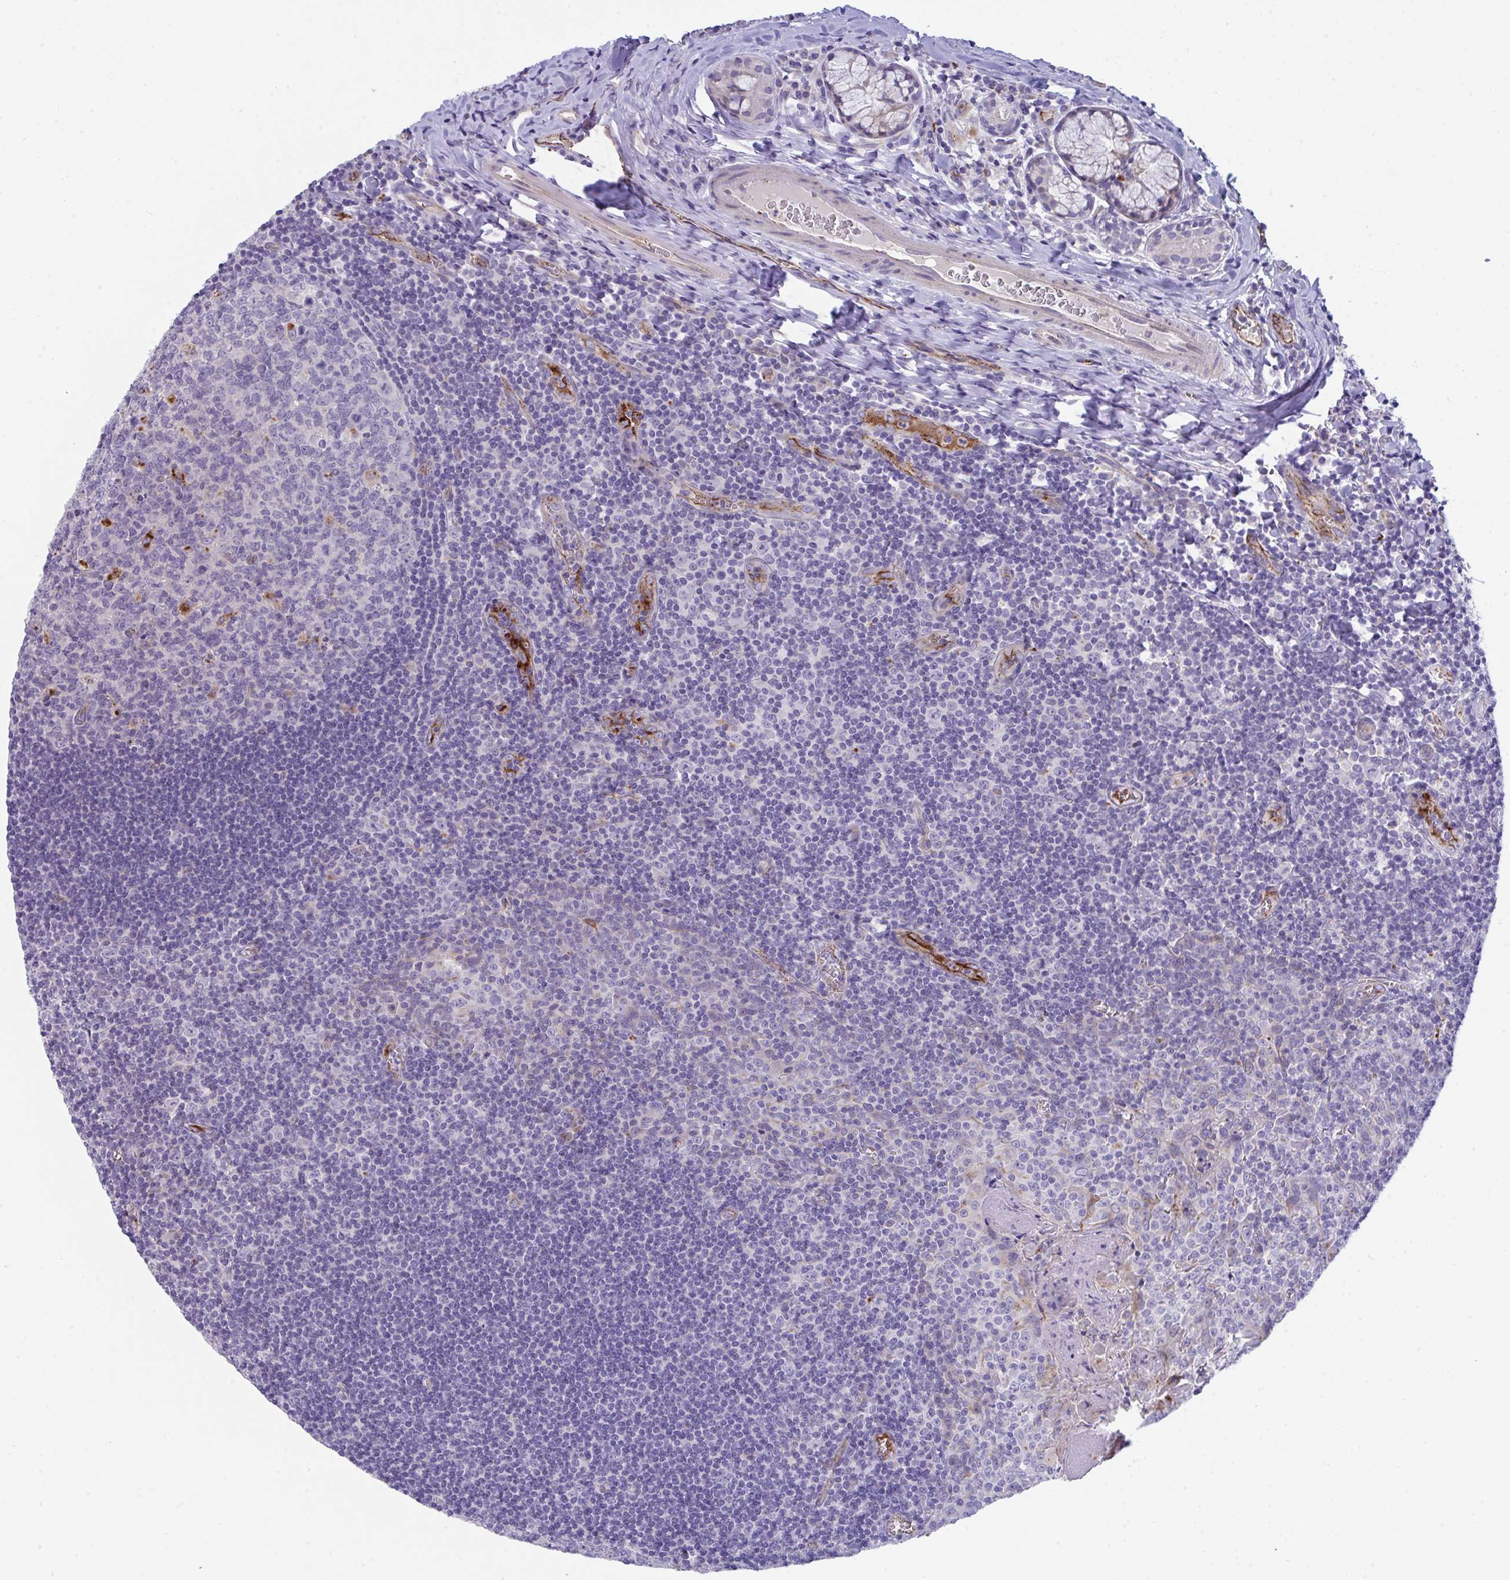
{"staining": {"intensity": "strong", "quantity": "<25%", "location": "cytoplasmic/membranous"}, "tissue": "tonsil", "cell_type": "Germinal center cells", "image_type": "normal", "snomed": [{"axis": "morphology", "description": "Normal tissue, NOS"}, {"axis": "morphology", "description": "Inflammation, NOS"}, {"axis": "topography", "description": "Tonsil"}], "caption": "Strong cytoplasmic/membranous protein staining is appreciated in approximately <25% of germinal center cells in tonsil.", "gene": "TOR1AIP2", "patient": {"sex": "female", "age": 31}}